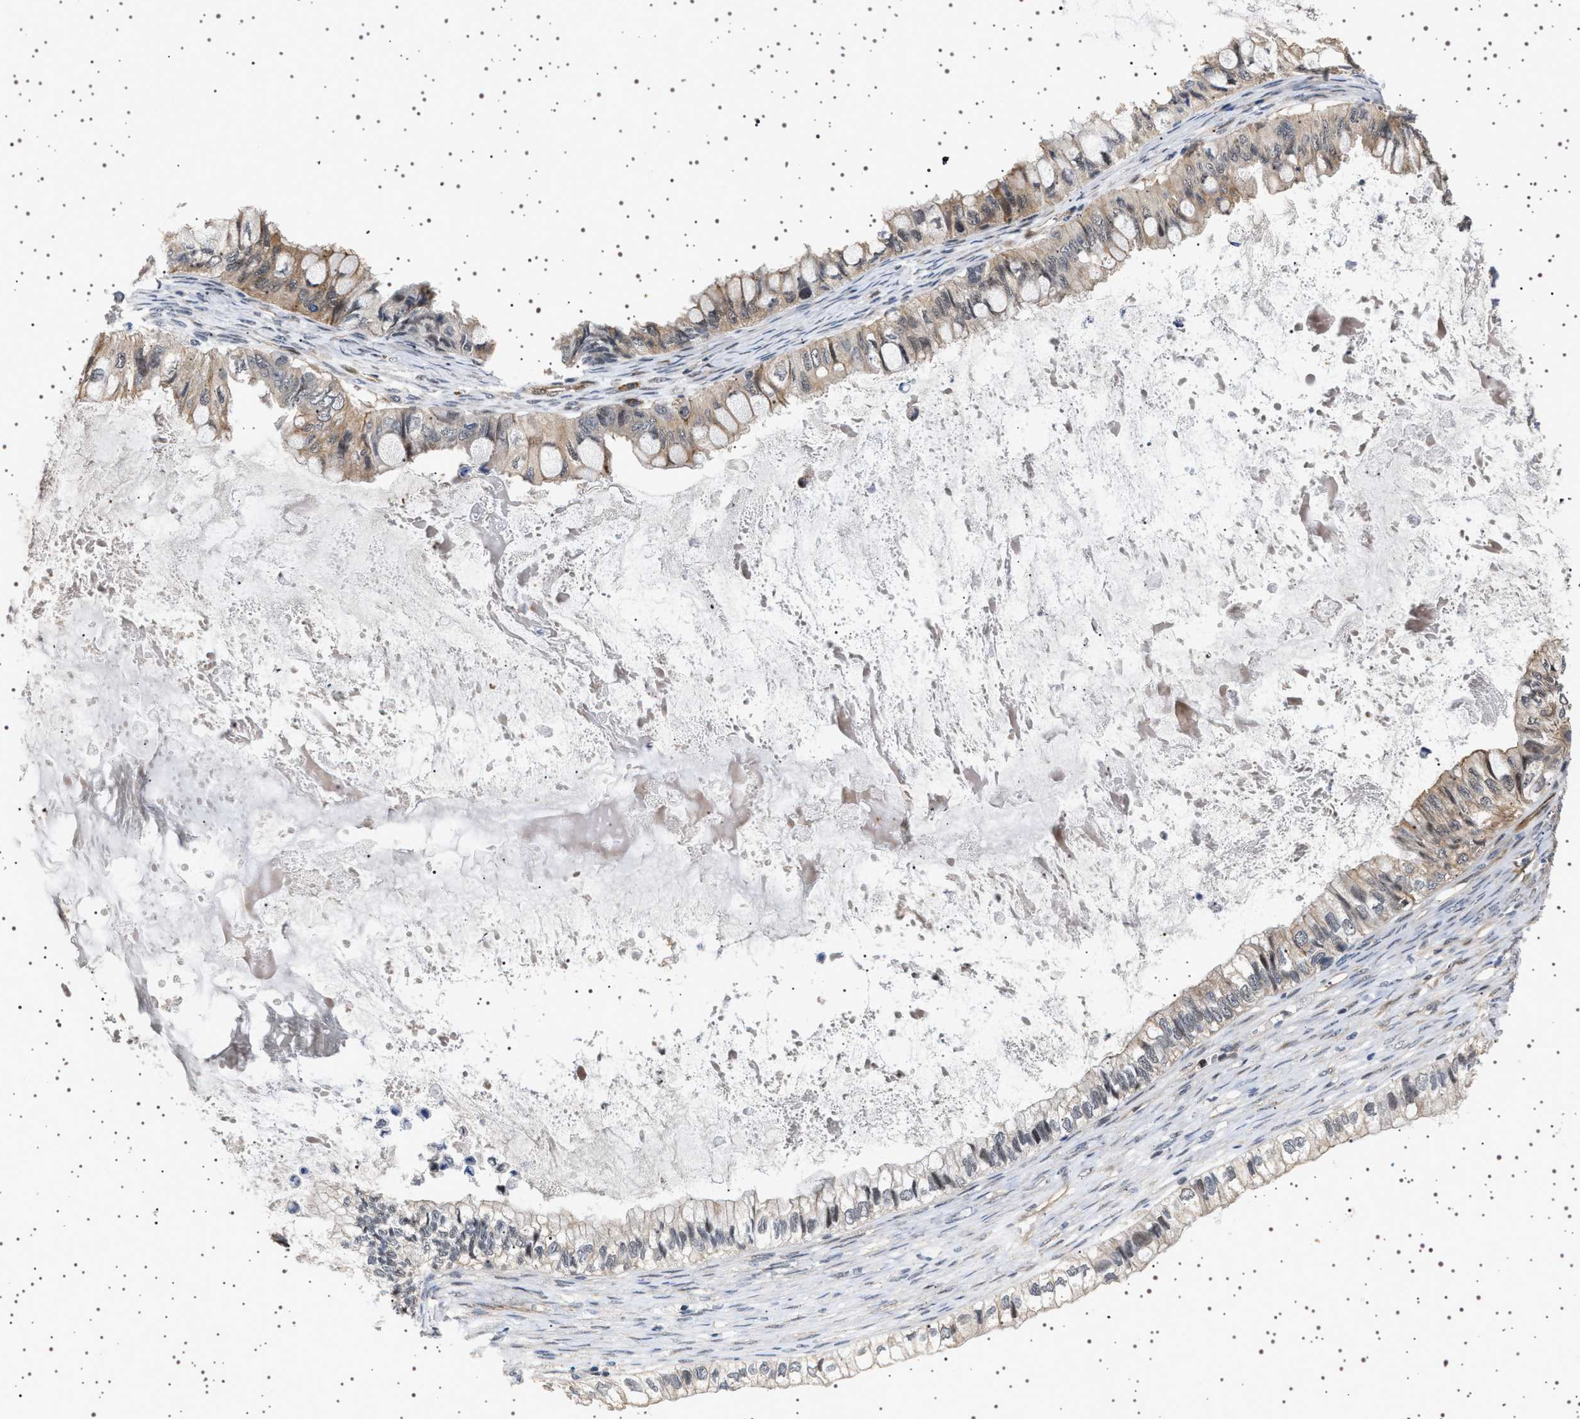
{"staining": {"intensity": "weak", "quantity": "25%-75%", "location": "cytoplasmic/membranous"}, "tissue": "ovarian cancer", "cell_type": "Tumor cells", "image_type": "cancer", "snomed": [{"axis": "morphology", "description": "Cystadenocarcinoma, mucinous, NOS"}, {"axis": "topography", "description": "Ovary"}], "caption": "Ovarian cancer (mucinous cystadenocarcinoma) was stained to show a protein in brown. There is low levels of weak cytoplasmic/membranous expression in approximately 25%-75% of tumor cells. (Brightfield microscopy of DAB IHC at high magnification).", "gene": "BAG3", "patient": {"sex": "female", "age": 80}}